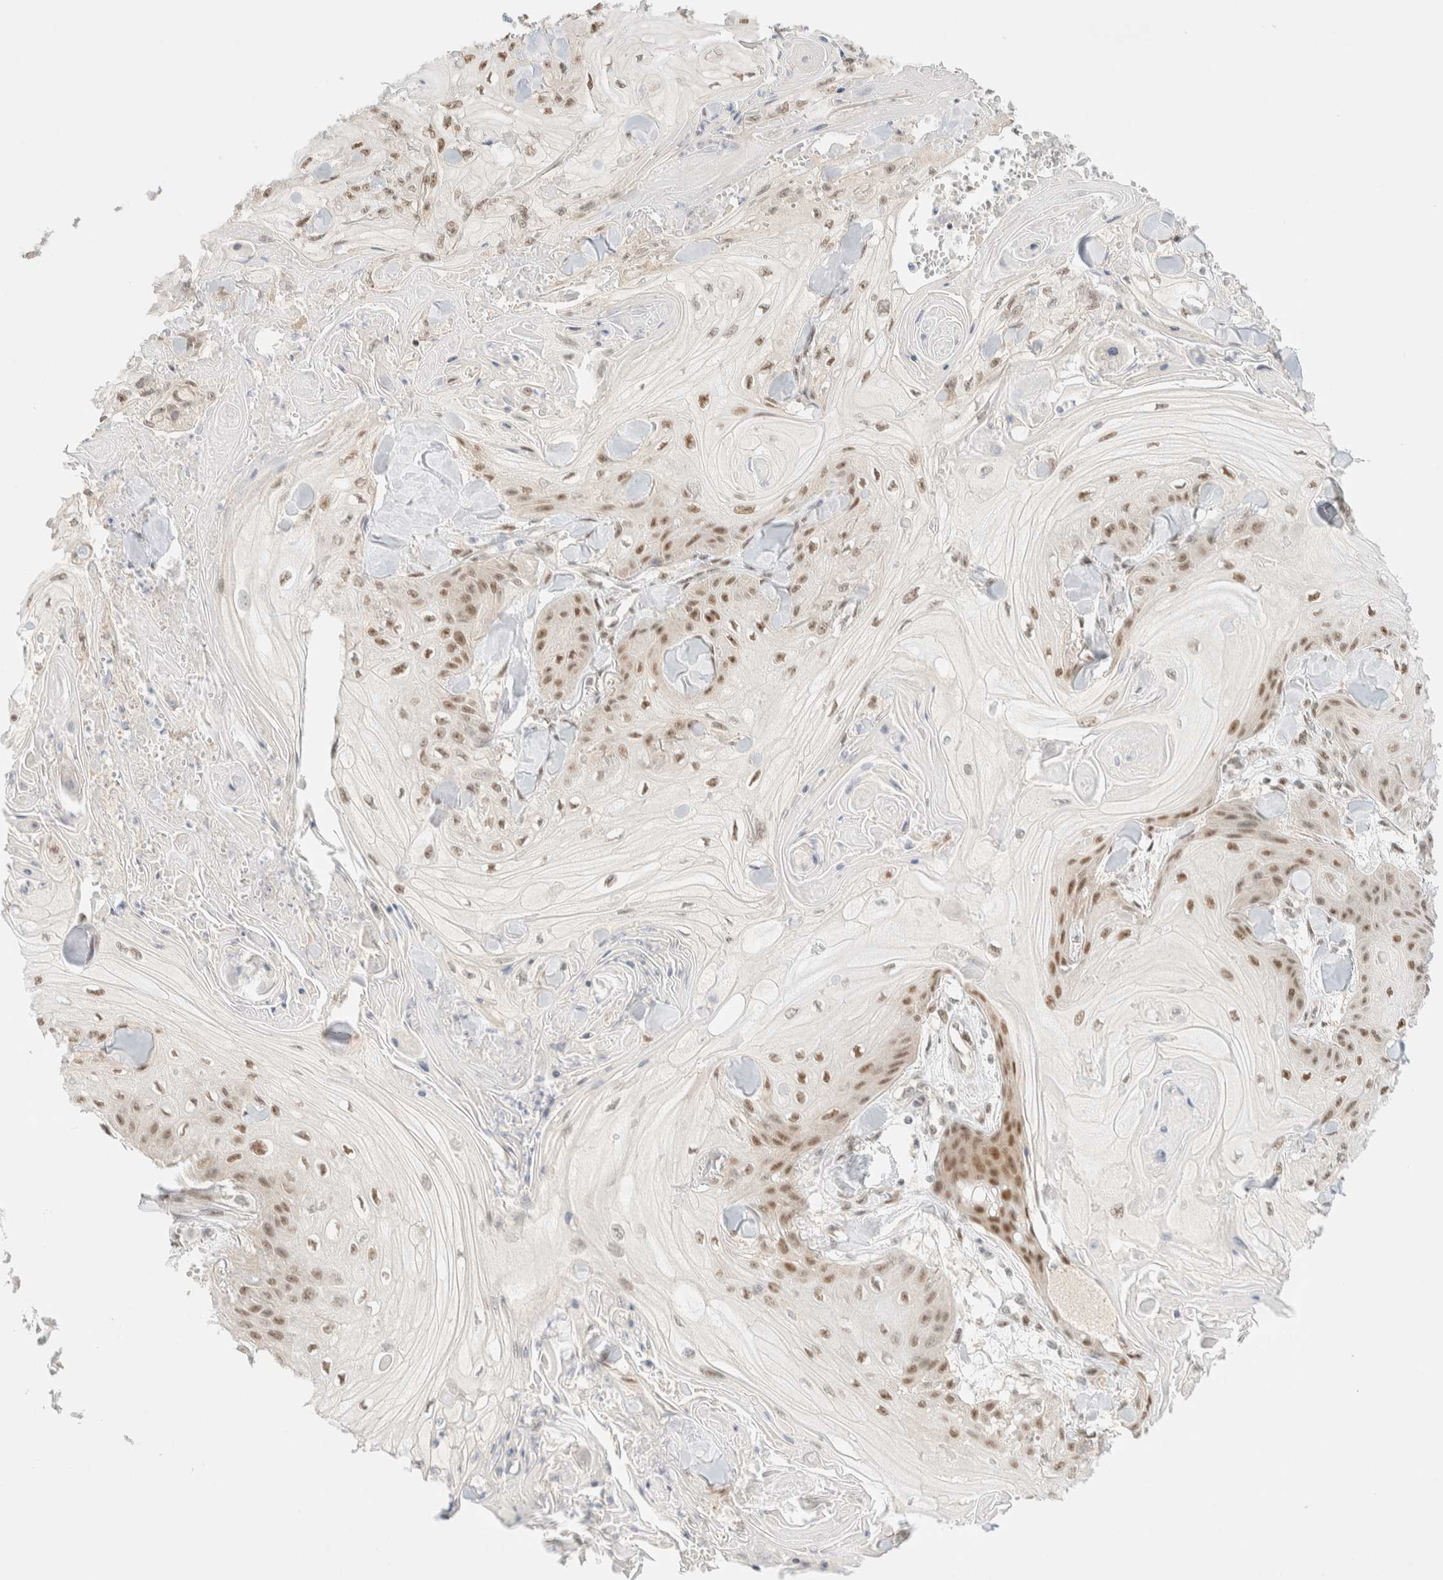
{"staining": {"intensity": "moderate", "quantity": ">75%", "location": "nuclear"}, "tissue": "skin cancer", "cell_type": "Tumor cells", "image_type": "cancer", "snomed": [{"axis": "morphology", "description": "Squamous cell carcinoma, NOS"}, {"axis": "topography", "description": "Skin"}], "caption": "Protein analysis of skin cancer (squamous cell carcinoma) tissue exhibits moderate nuclear staining in approximately >75% of tumor cells.", "gene": "PYGO2", "patient": {"sex": "male", "age": 74}}